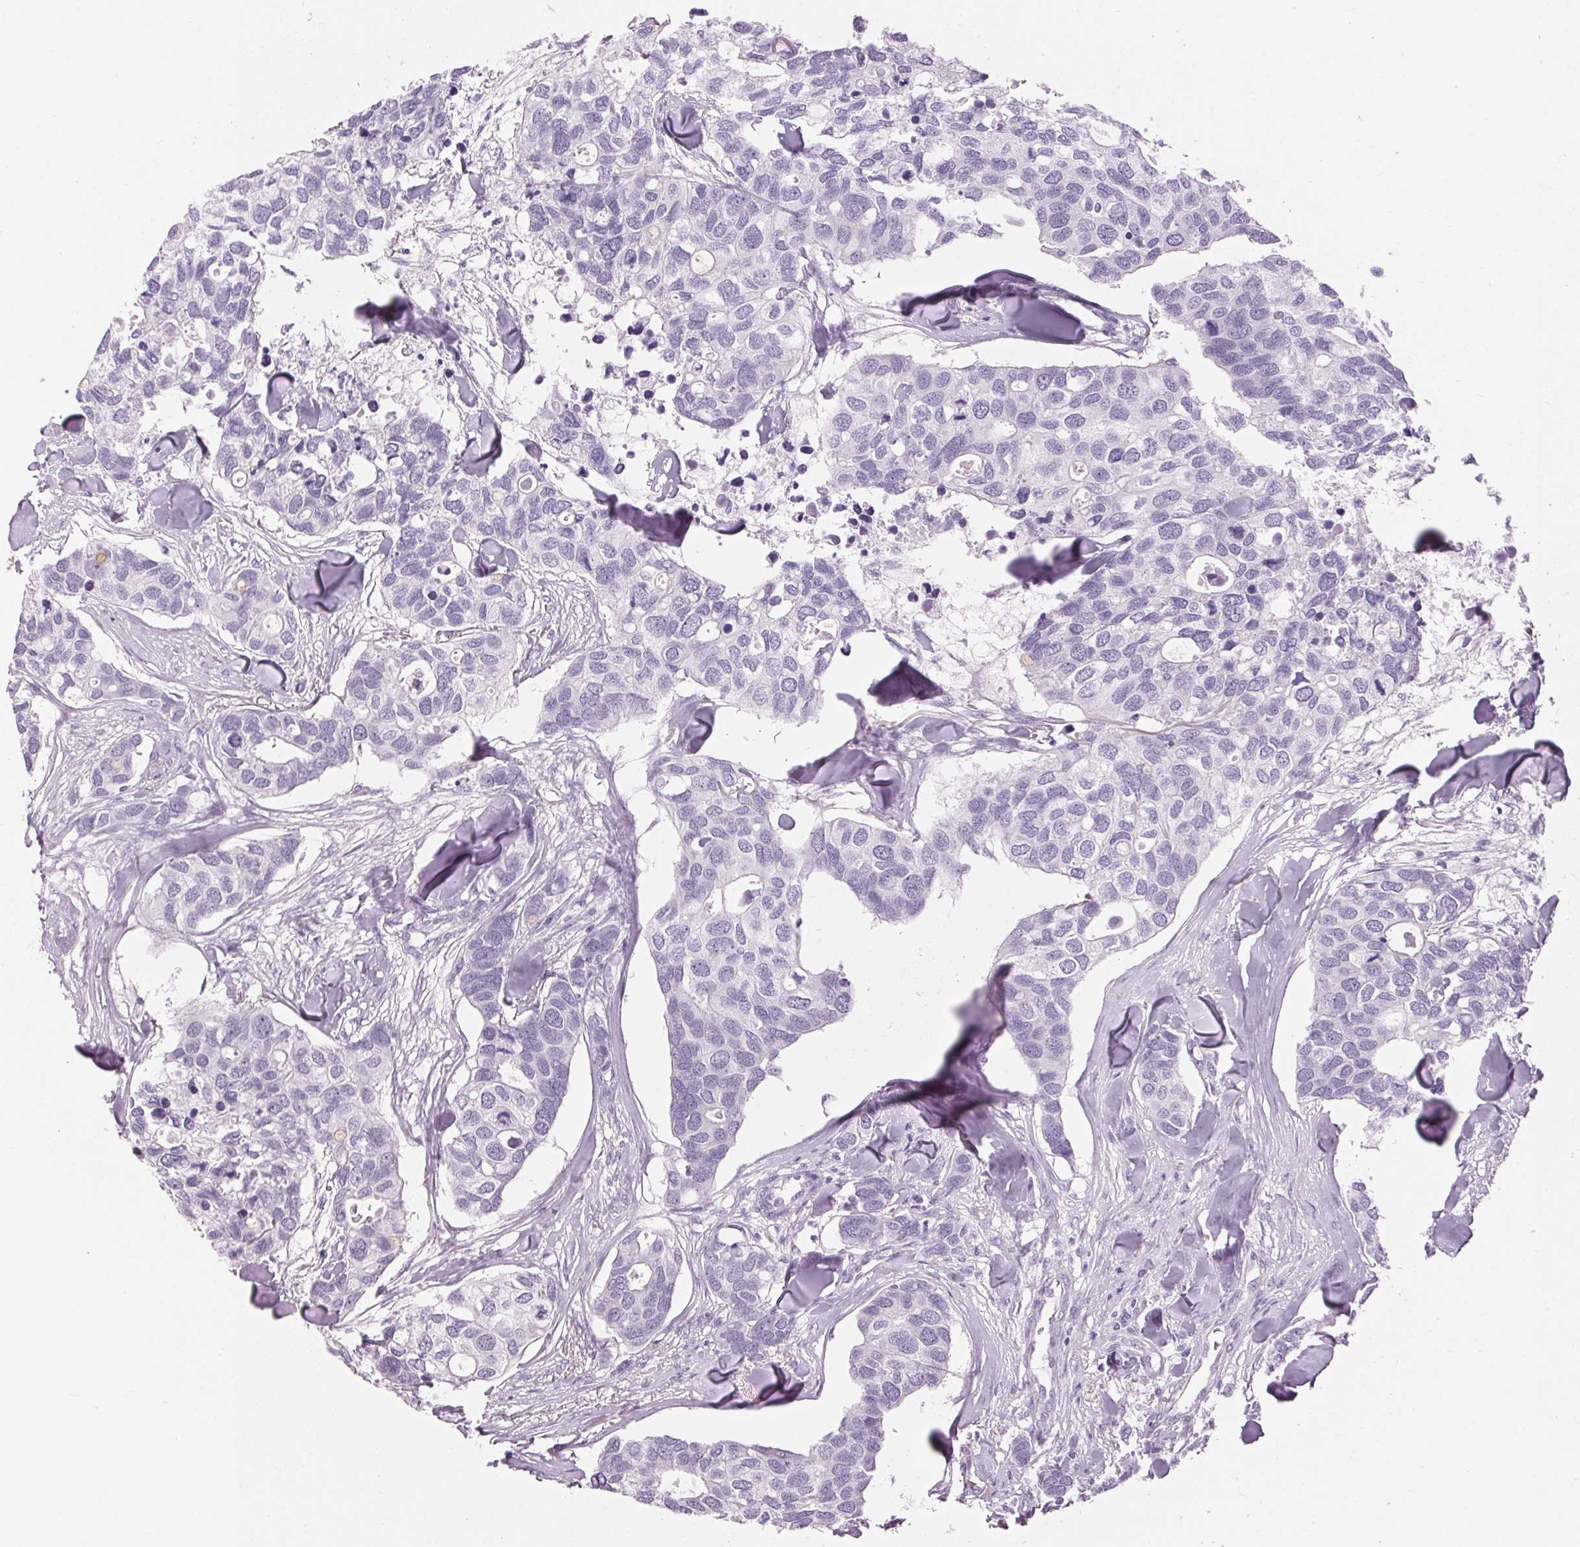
{"staining": {"intensity": "negative", "quantity": "none", "location": "none"}, "tissue": "breast cancer", "cell_type": "Tumor cells", "image_type": "cancer", "snomed": [{"axis": "morphology", "description": "Duct carcinoma"}, {"axis": "topography", "description": "Breast"}], "caption": "Immunohistochemistry (IHC) of intraductal carcinoma (breast) displays no staining in tumor cells.", "gene": "KLK7", "patient": {"sex": "female", "age": 83}}